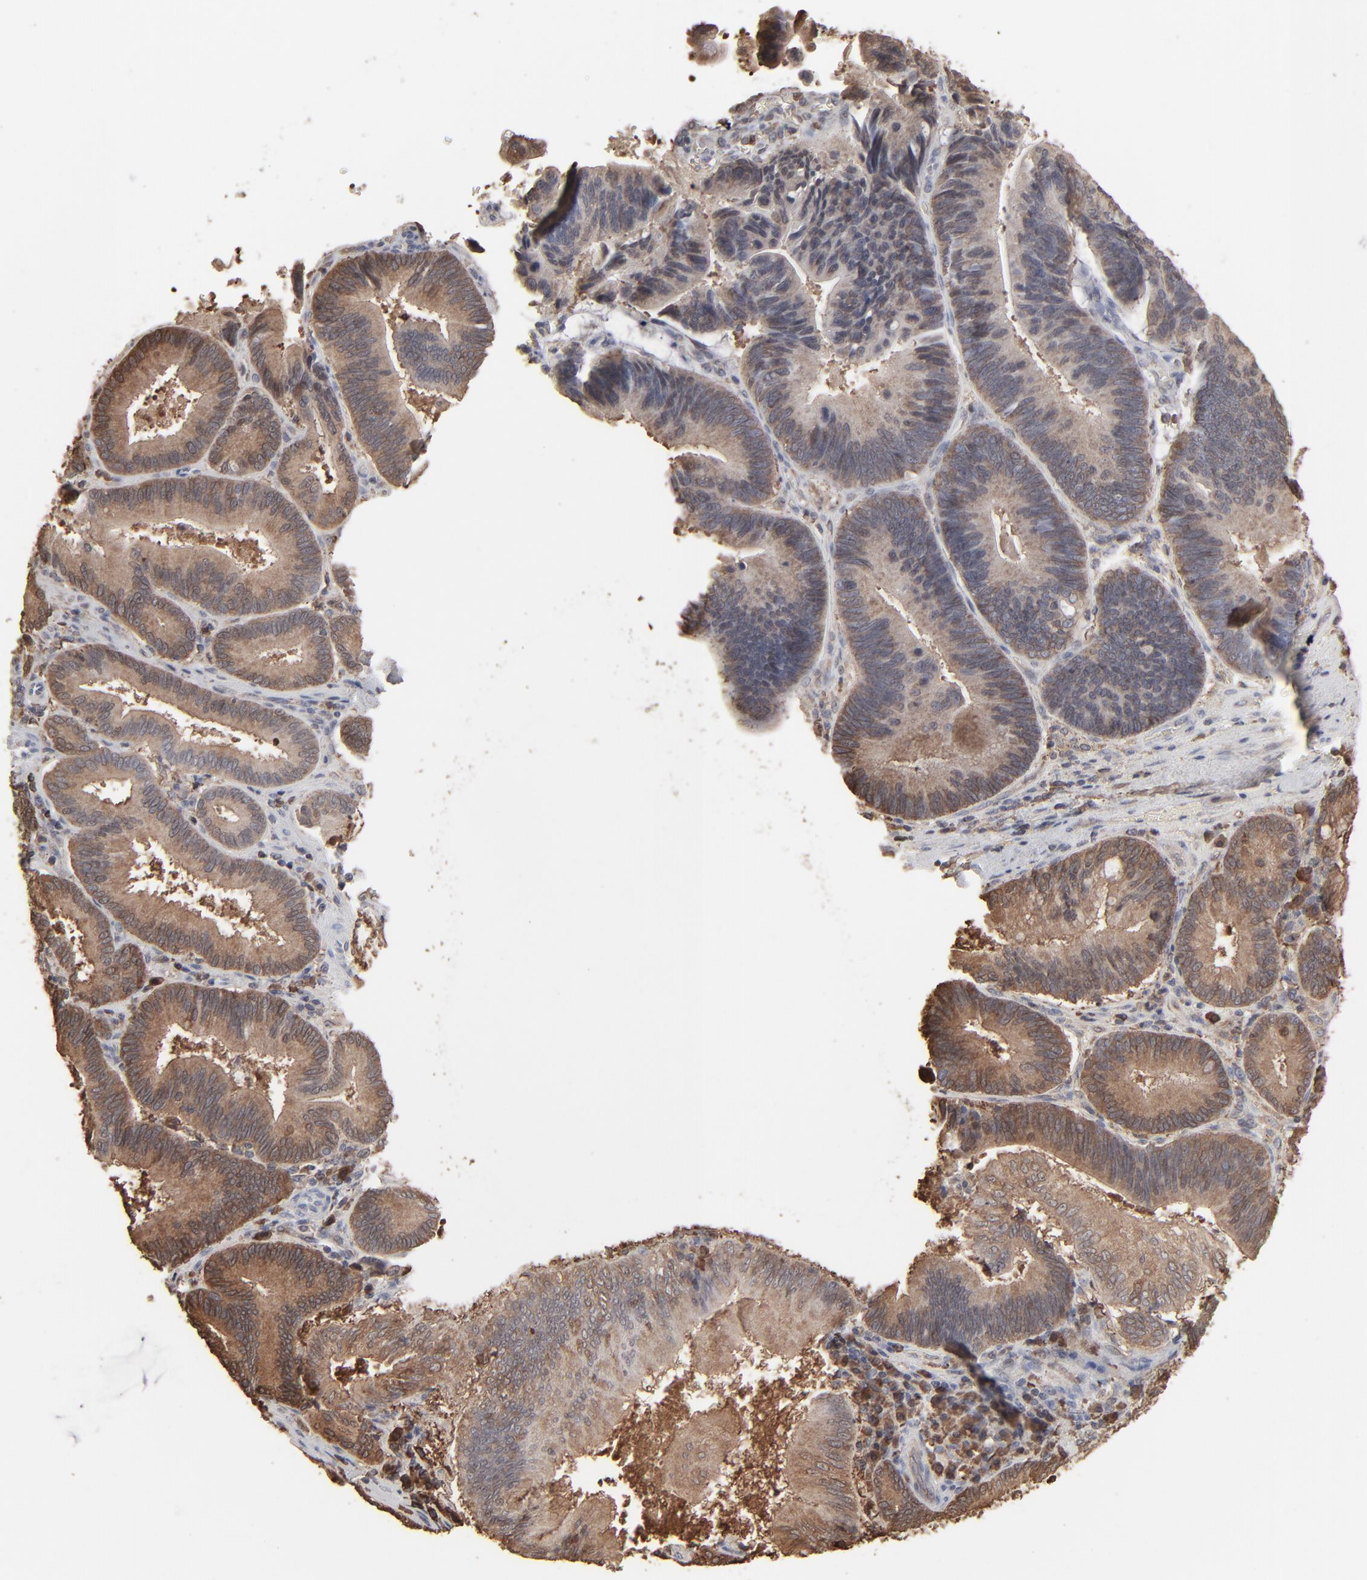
{"staining": {"intensity": "moderate", "quantity": ">75%", "location": "cytoplasmic/membranous"}, "tissue": "pancreatic cancer", "cell_type": "Tumor cells", "image_type": "cancer", "snomed": [{"axis": "morphology", "description": "Adenocarcinoma, NOS"}, {"axis": "topography", "description": "Pancreas"}], "caption": "Brown immunohistochemical staining in human pancreatic adenocarcinoma shows moderate cytoplasmic/membranous positivity in approximately >75% of tumor cells. (DAB IHC with brightfield microscopy, high magnification).", "gene": "NME1-NME2", "patient": {"sex": "male", "age": 82}}